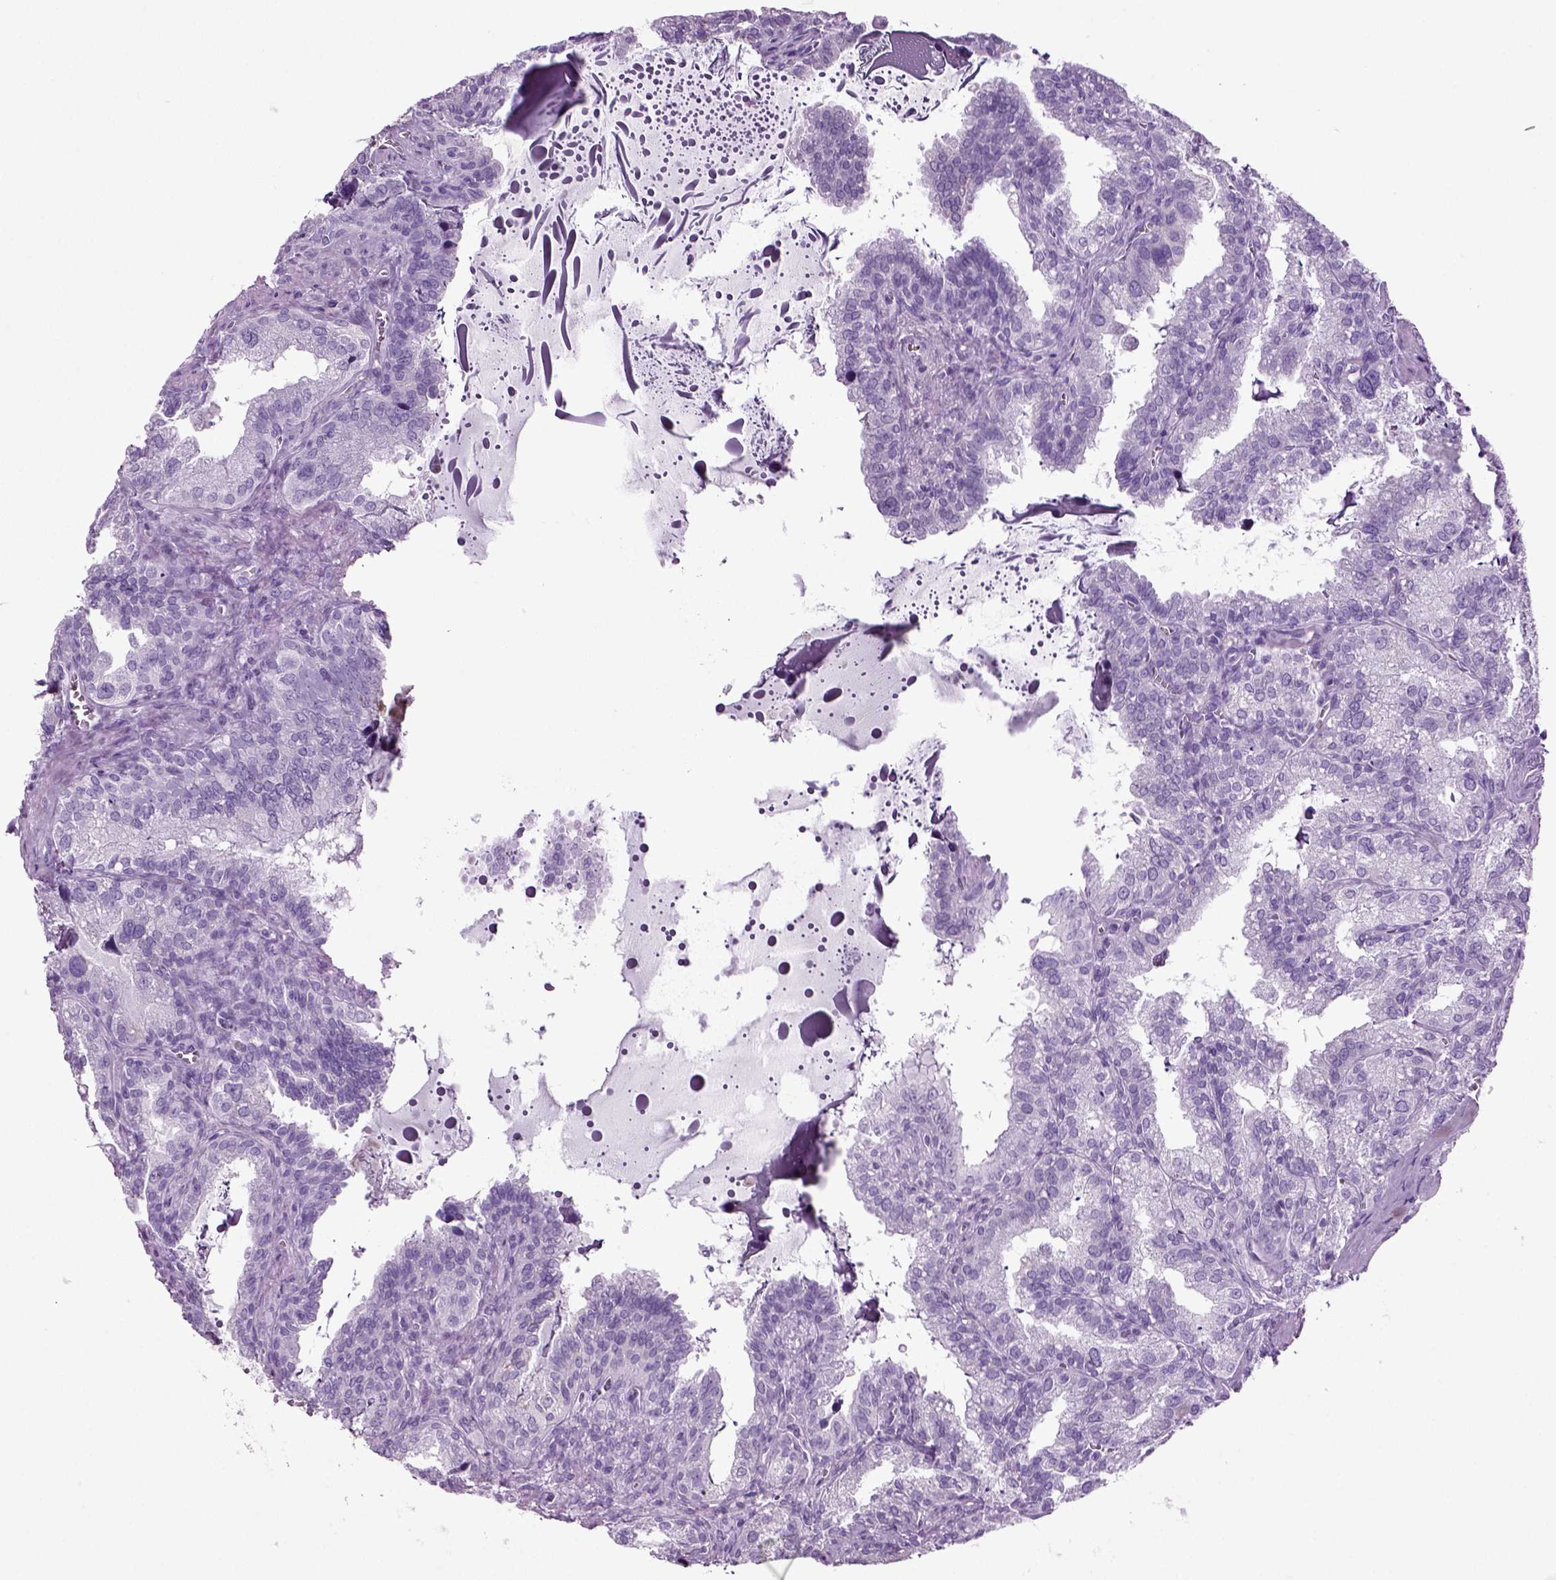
{"staining": {"intensity": "negative", "quantity": "none", "location": "none"}, "tissue": "seminal vesicle", "cell_type": "Glandular cells", "image_type": "normal", "snomed": [{"axis": "morphology", "description": "Normal tissue, NOS"}, {"axis": "topography", "description": "Seminal veicle"}], "caption": "IHC image of unremarkable seminal vesicle stained for a protein (brown), which shows no expression in glandular cells.", "gene": "CD109", "patient": {"sex": "male", "age": 57}}